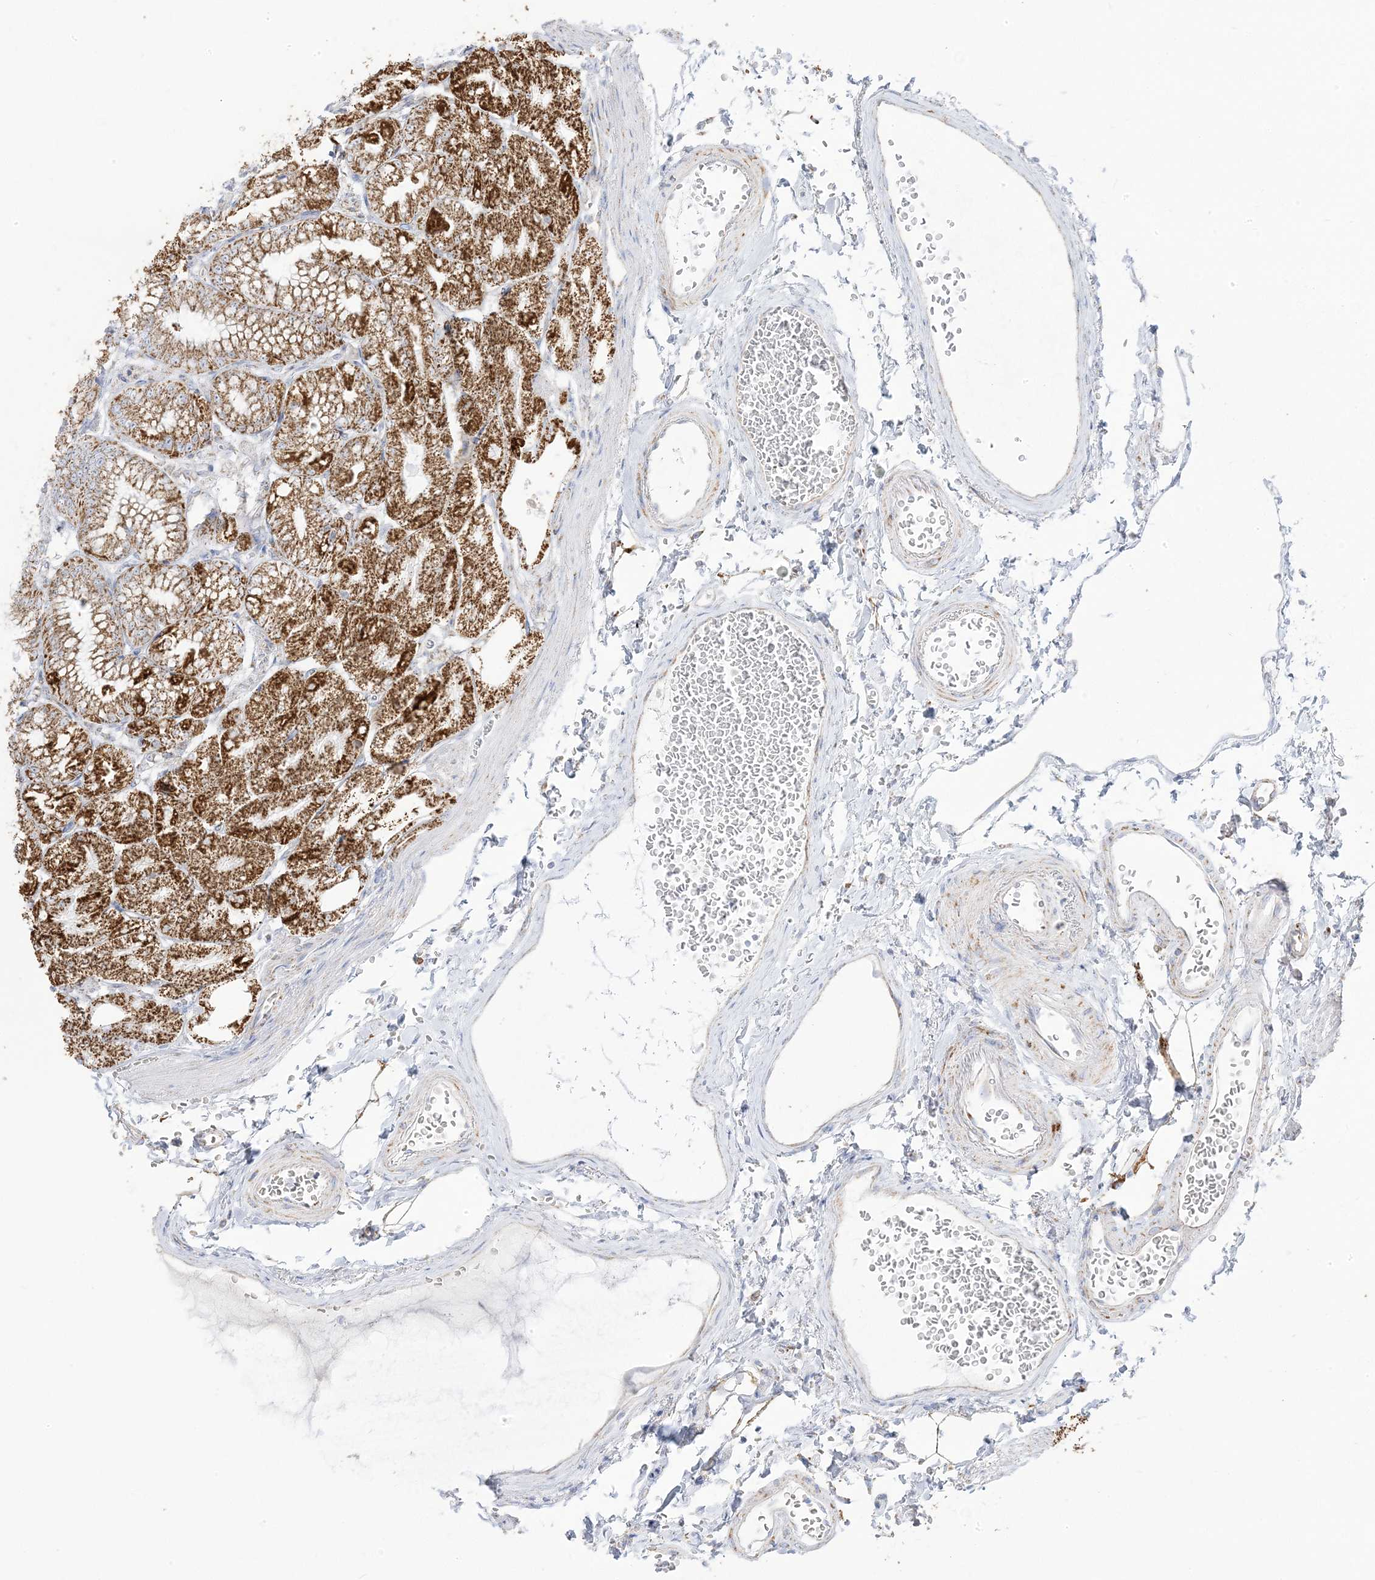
{"staining": {"intensity": "strong", "quantity": "25%-75%", "location": "cytoplasmic/membranous"}, "tissue": "stomach", "cell_type": "Glandular cells", "image_type": "normal", "snomed": [{"axis": "morphology", "description": "Normal tissue, NOS"}, {"axis": "topography", "description": "Stomach, lower"}], "caption": "Stomach was stained to show a protein in brown. There is high levels of strong cytoplasmic/membranous staining in about 25%-75% of glandular cells.", "gene": "PCCB", "patient": {"sex": "male", "age": 71}}